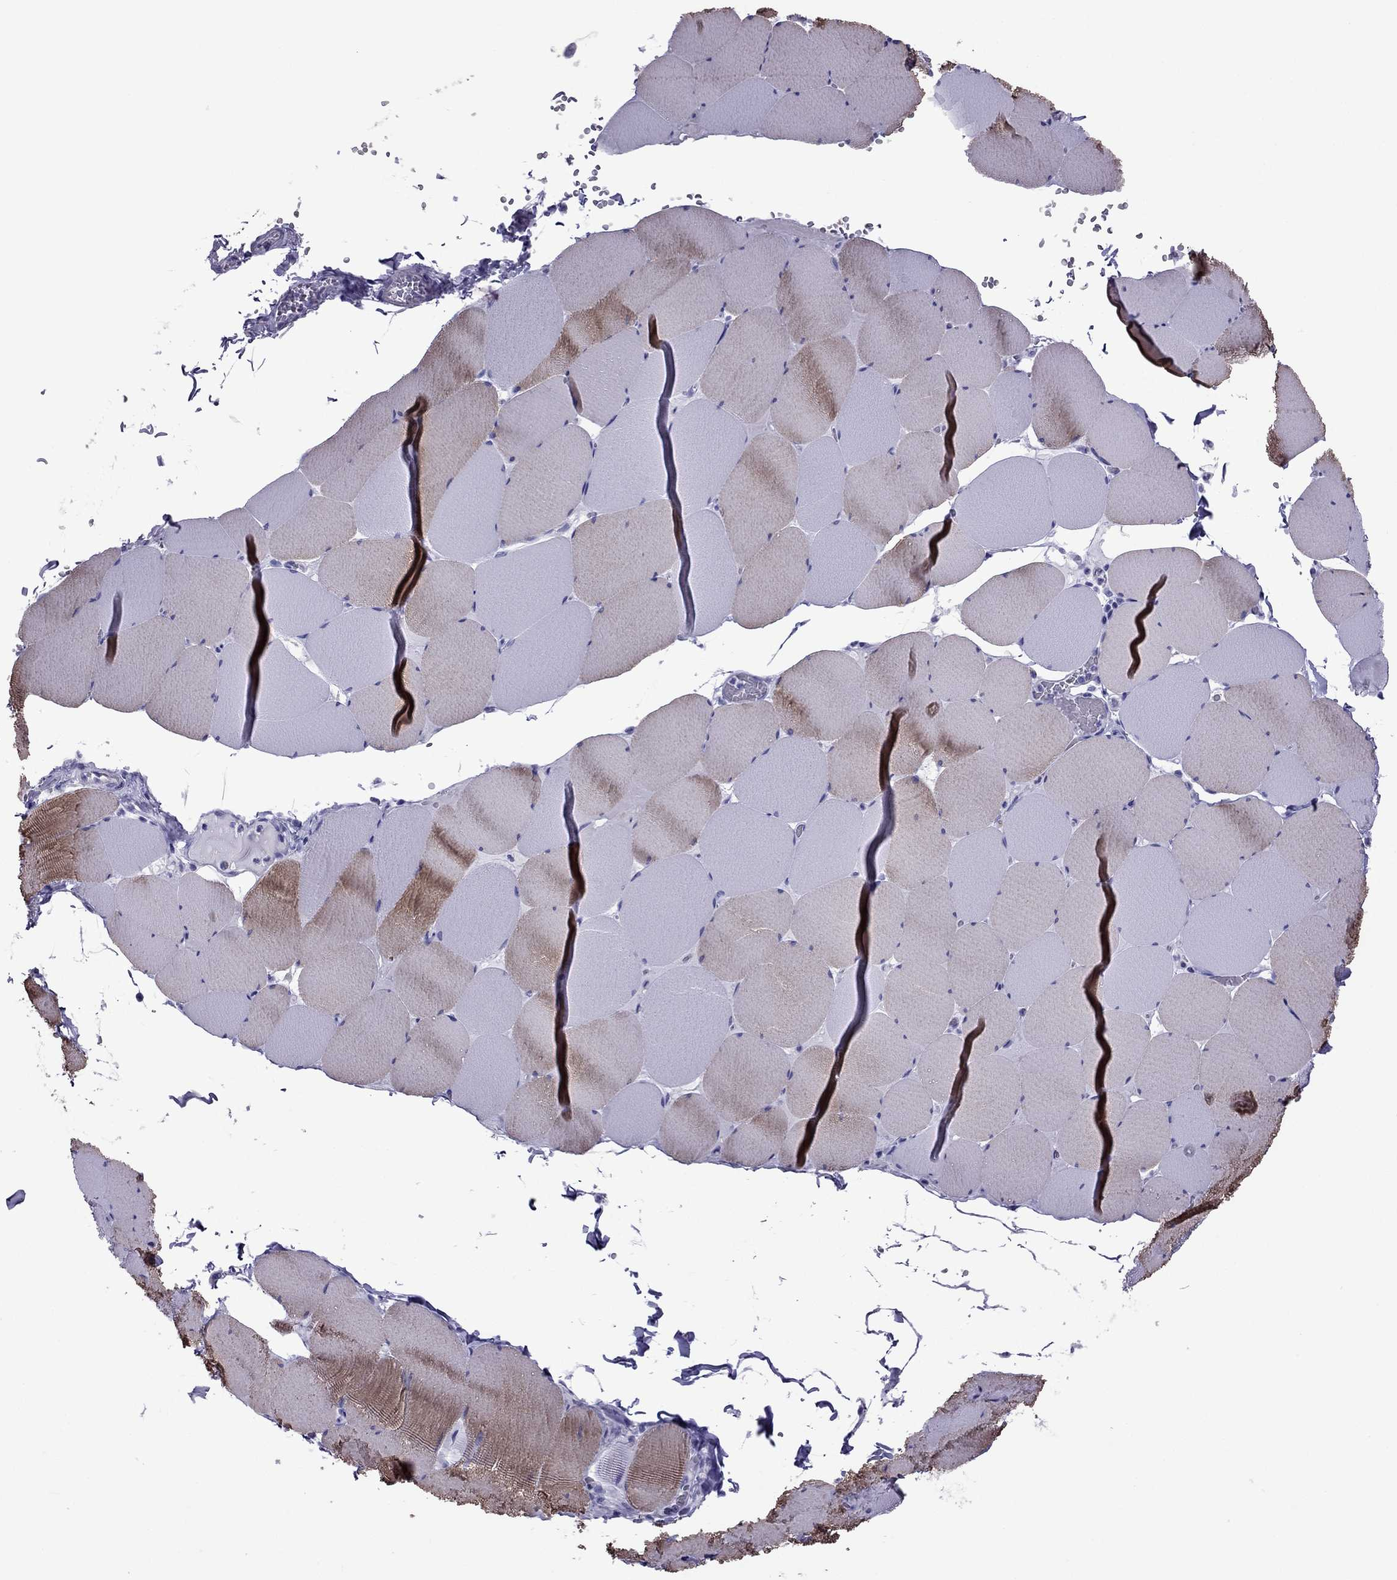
{"staining": {"intensity": "strong", "quantity": "<25%", "location": "cytoplasmic/membranous"}, "tissue": "skeletal muscle", "cell_type": "Myocytes", "image_type": "normal", "snomed": [{"axis": "morphology", "description": "Normal tissue, NOS"}, {"axis": "morphology", "description": "Malignant melanoma, Metastatic site"}, {"axis": "topography", "description": "Skeletal muscle"}], "caption": "Immunohistochemical staining of unremarkable skeletal muscle demonstrates <25% levels of strong cytoplasmic/membranous protein positivity in about <25% of myocytes. Nuclei are stained in blue.", "gene": "MYL11", "patient": {"sex": "male", "age": 50}}